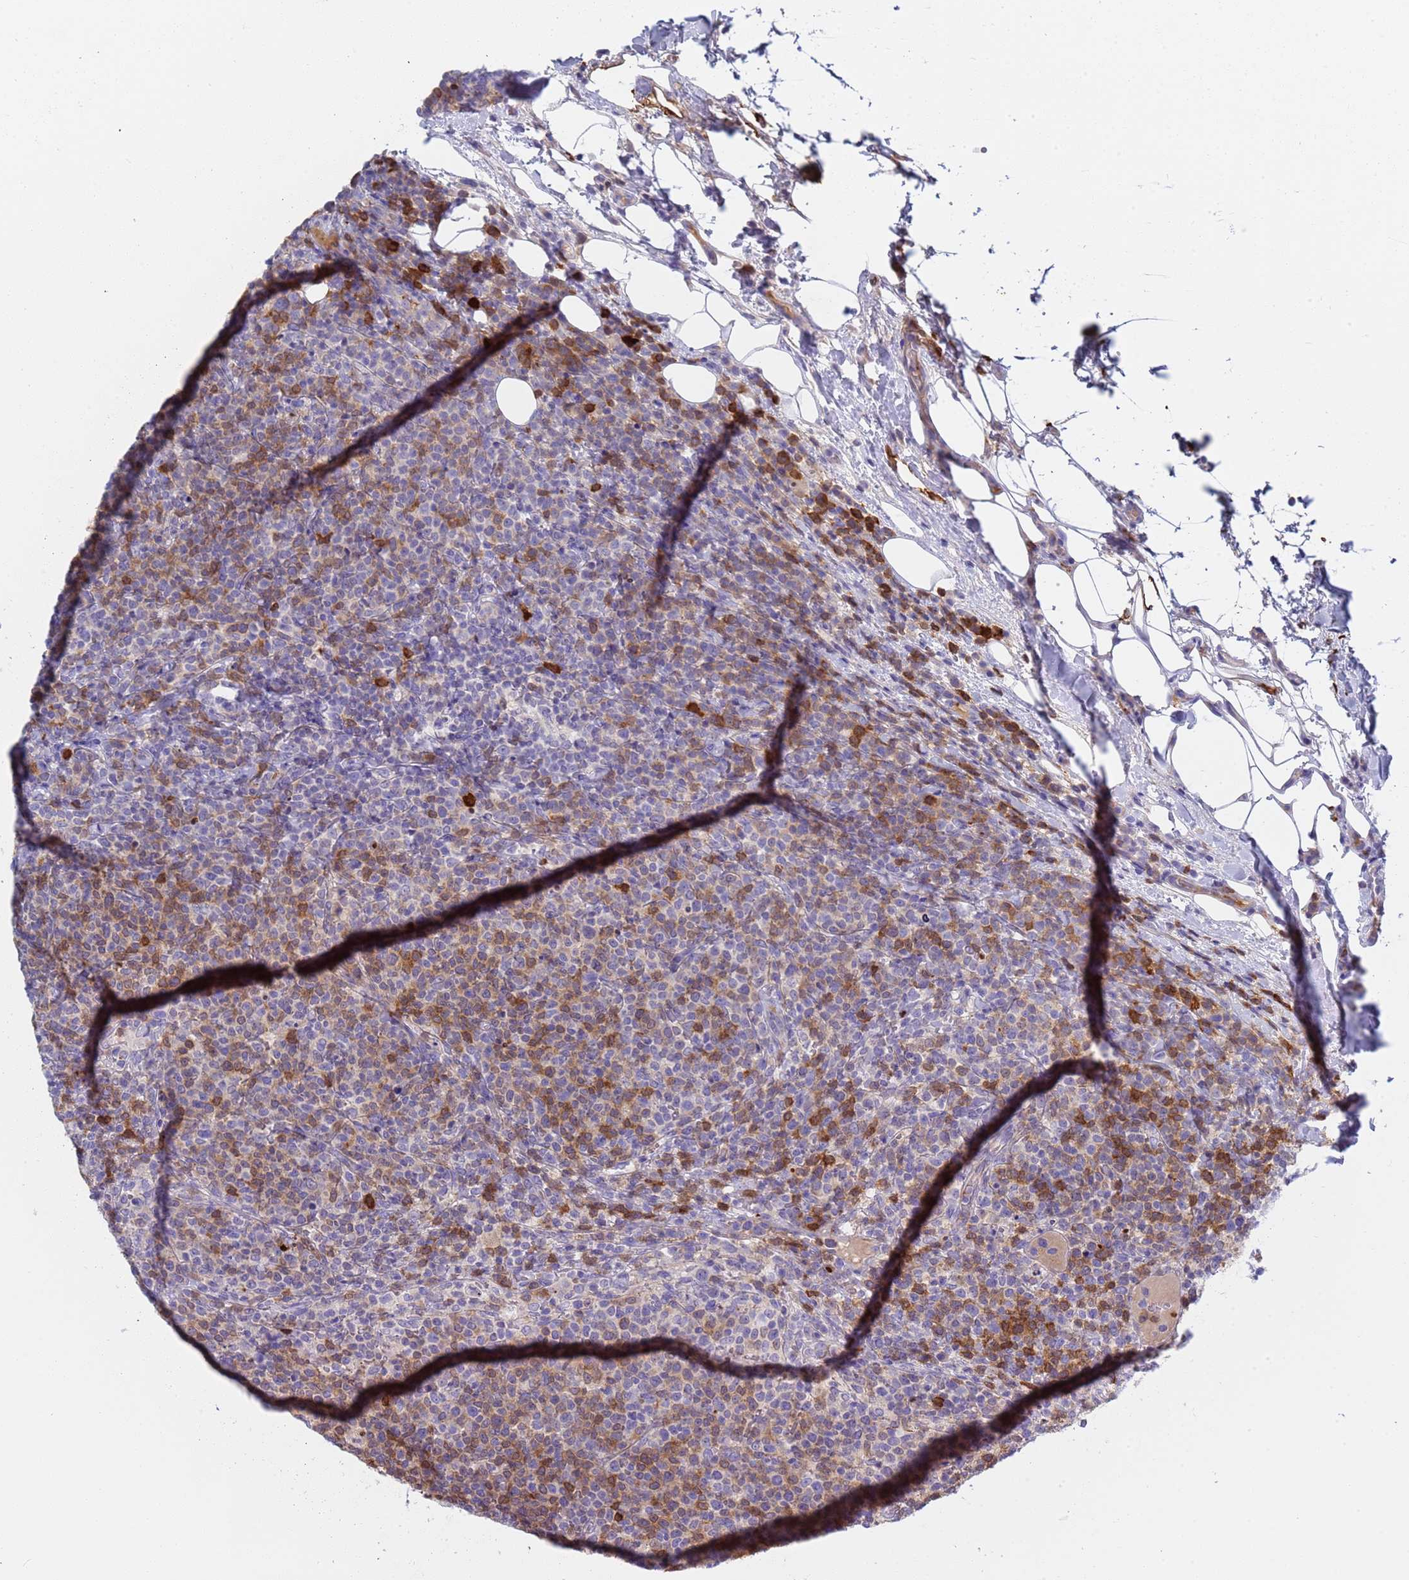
{"staining": {"intensity": "moderate", "quantity": "<25%", "location": "cytoplasmic/membranous"}, "tissue": "lymphoma", "cell_type": "Tumor cells", "image_type": "cancer", "snomed": [{"axis": "morphology", "description": "Malignant lymphoma, non-Hodgkin's type, High grade"}, {"axis": "topography", "description": "Lymph node"}], "caption": "Immunohistochemical staining of malignant lymphoma, non-Hodgkin's type (high-grade) exhibits low levels of moderate cytoplasmic/membranous protein staining in approximately <25% of tumor cells.", "gene": "C4orf46", "patient": {"sex": "male", "age": 61}}